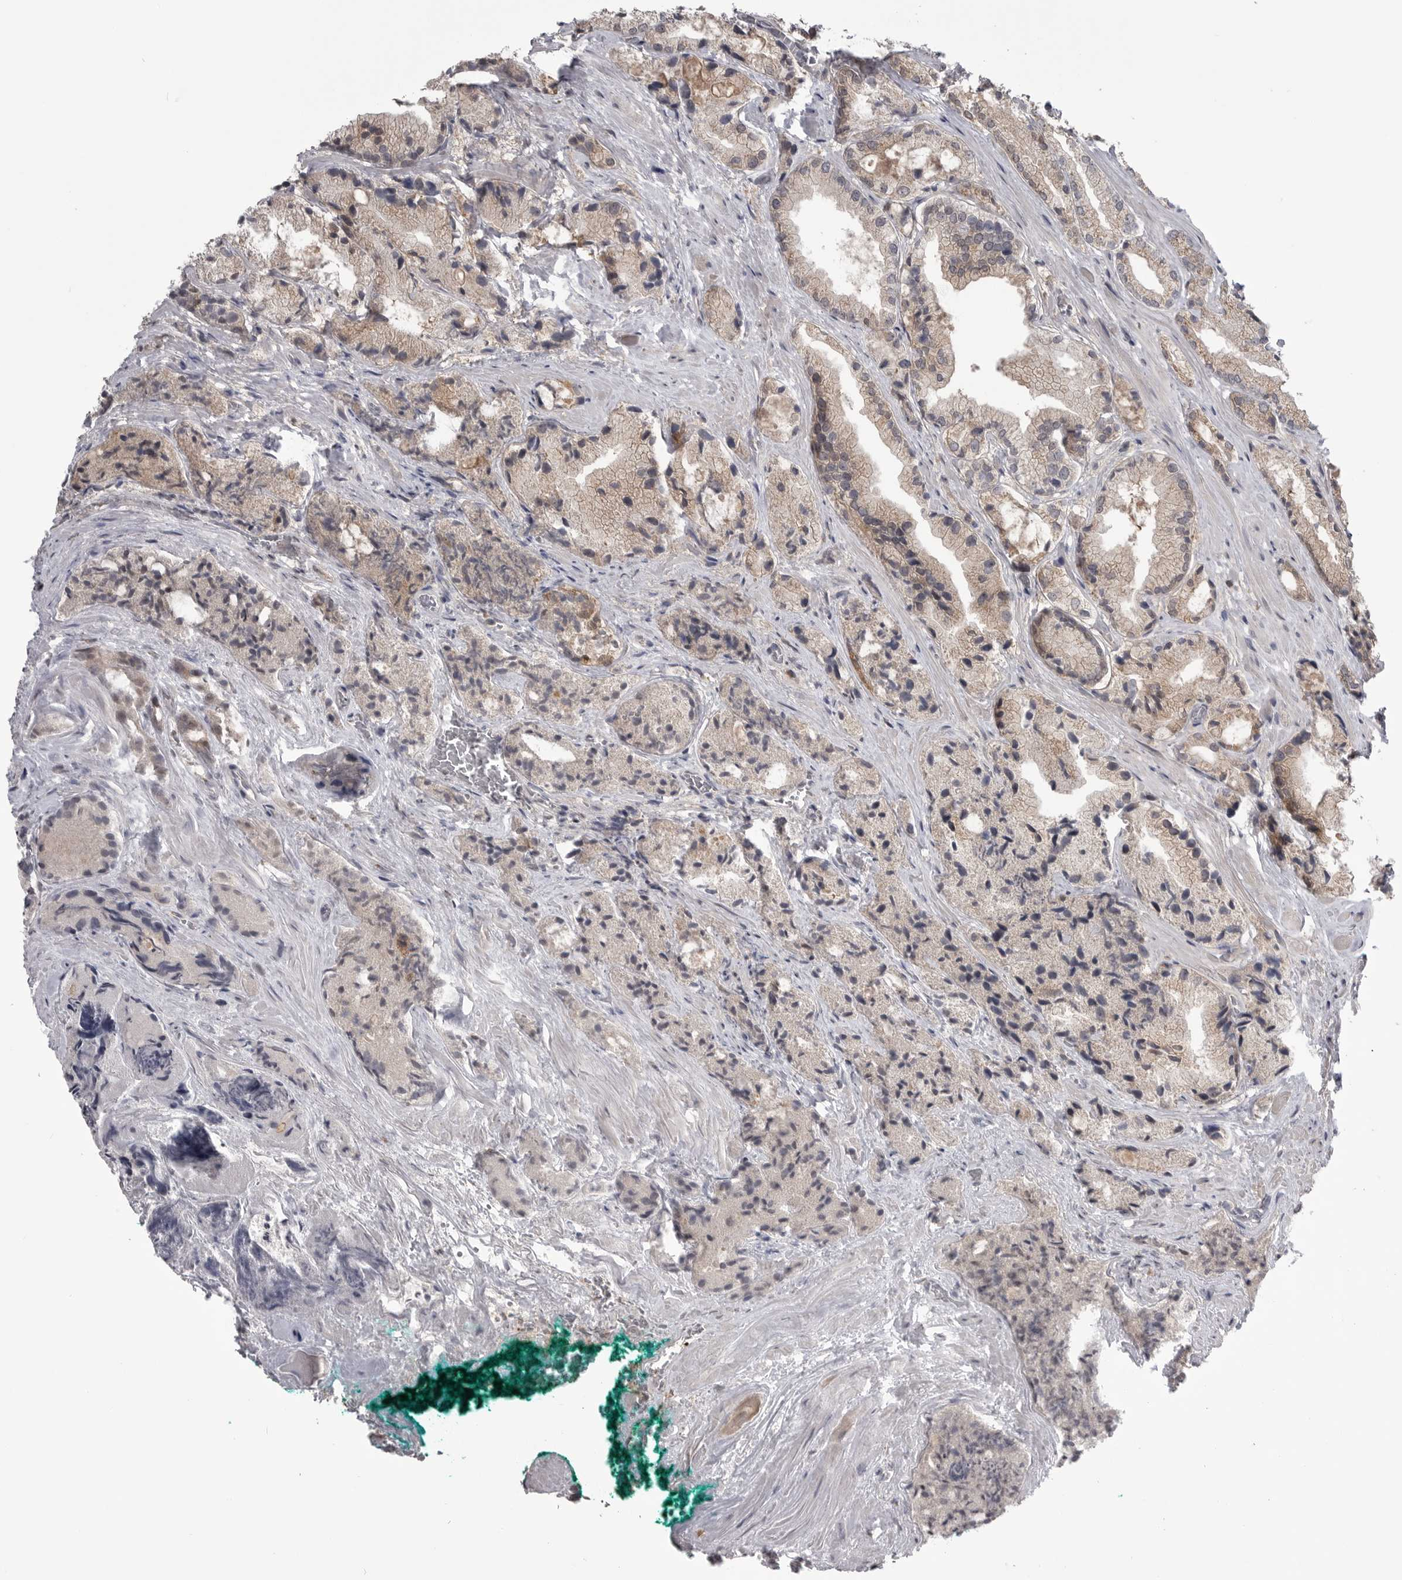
{"staining": {"intensity": "negative", "quantity": "none", "location": "none"}, "tissue": "prostate cancer", "cell_type": "Tumor cells", "image_type": "cancer", "snomed": [{"axis": "morphology", "description": "Adenocarcinoma, Low grade"}, {"axis": "topography", "description": "Prostate"}], "caption": "Immunohistochemistry of adenocarcinoma (low-grade) (prostate) reveals no expression in tumor cells.", "gene": "MAPK13", "patient": {"sex": "male", "age": 62}}